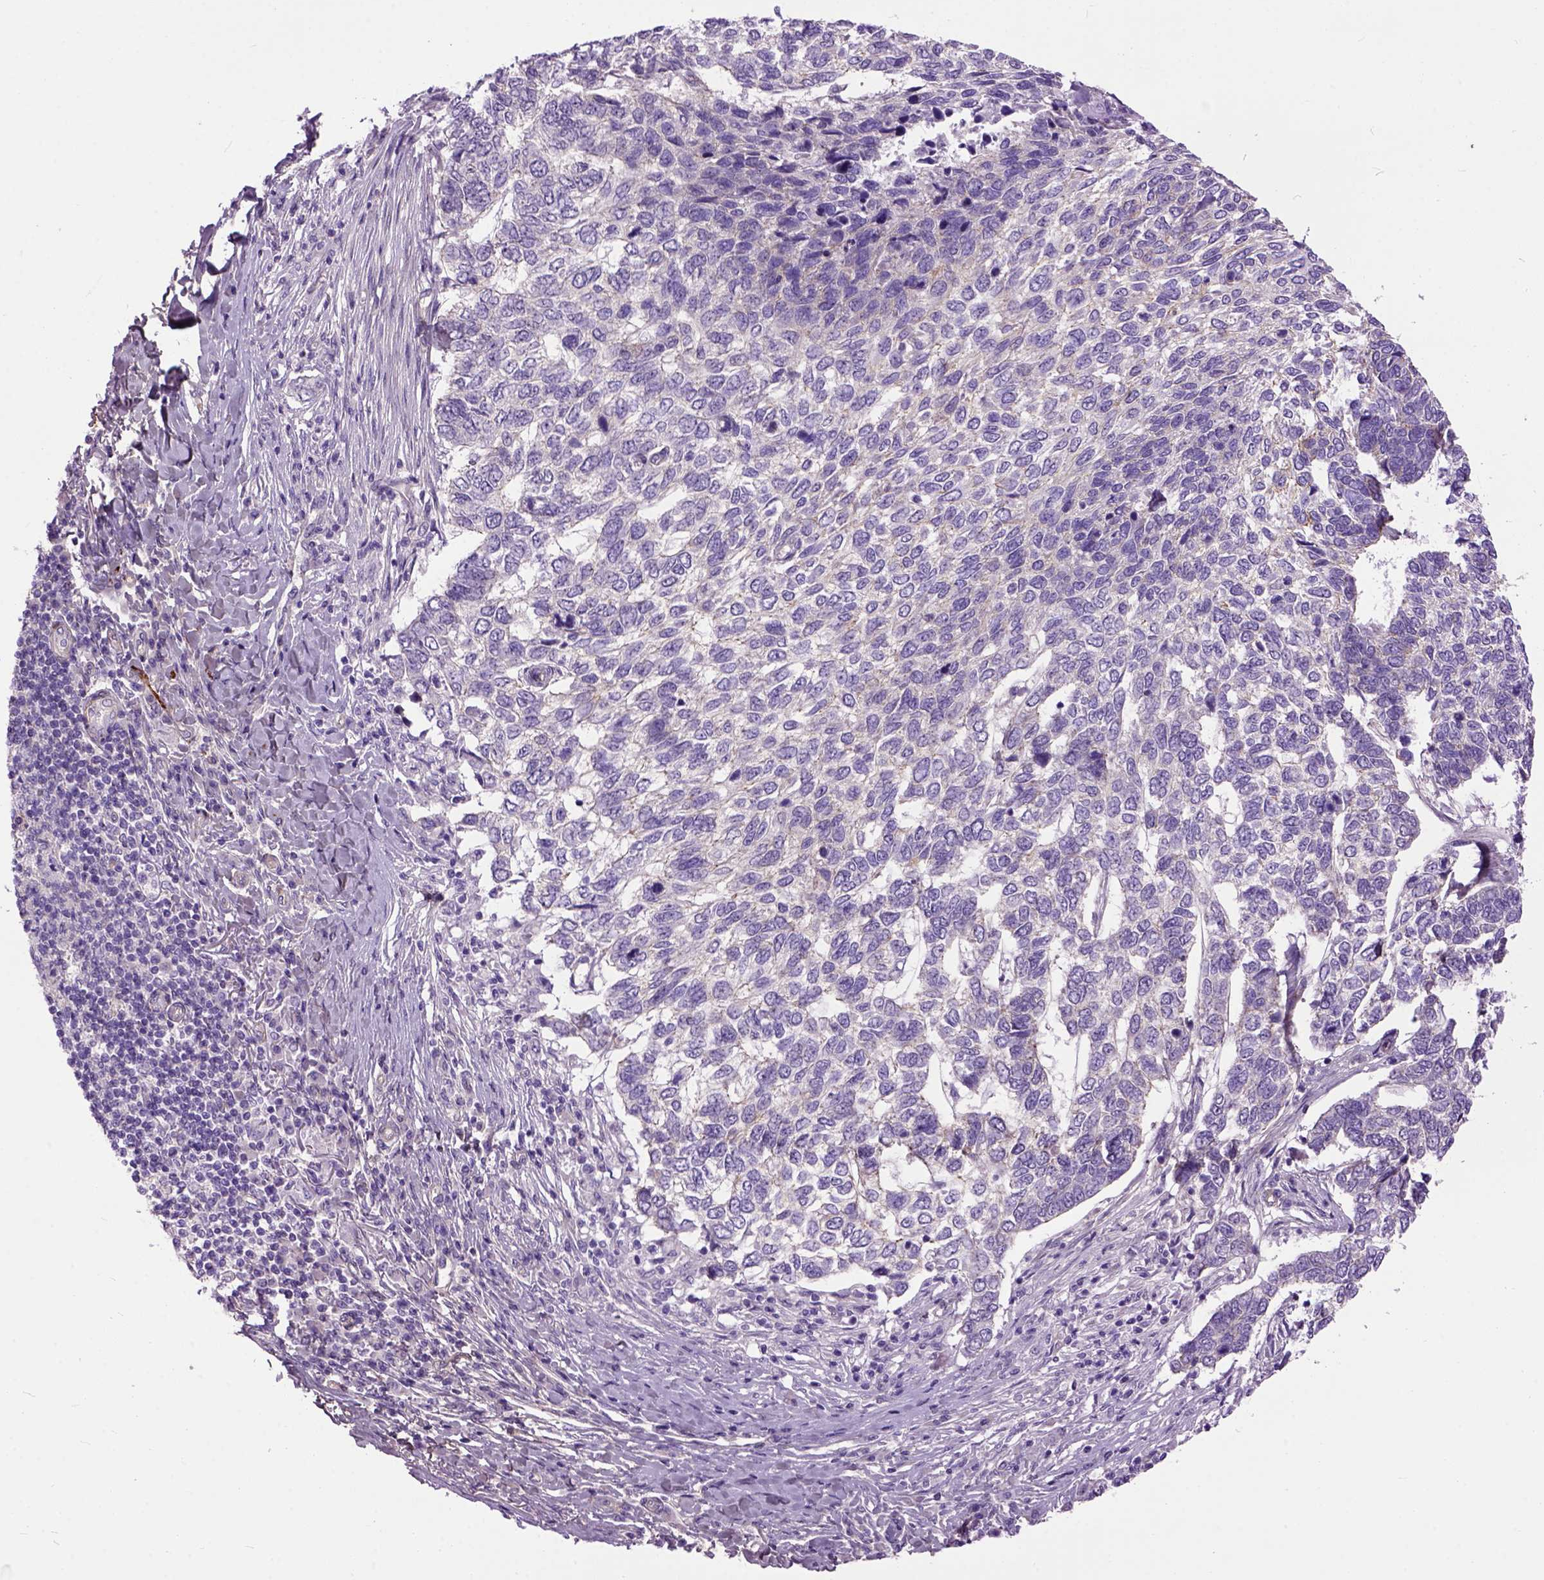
{"staining": {"intensity": "negative", "quantity": "none", "location": "none"}, "tissue": "skin cancer", "cell_type": "Tumor cells", "image_type": "cancer", "snomed": [{"axis": "morphology", "description": "Basal cell carcinoma"}, {"axis": "topography", "description": "Skin"}], "caption": "The IHC image has no significant positivity in tumor cells of skin cancer (basal cell carcinoma) tissue.", "gene": "MAPT", "patient": {"sex": "female", "age": 65}}